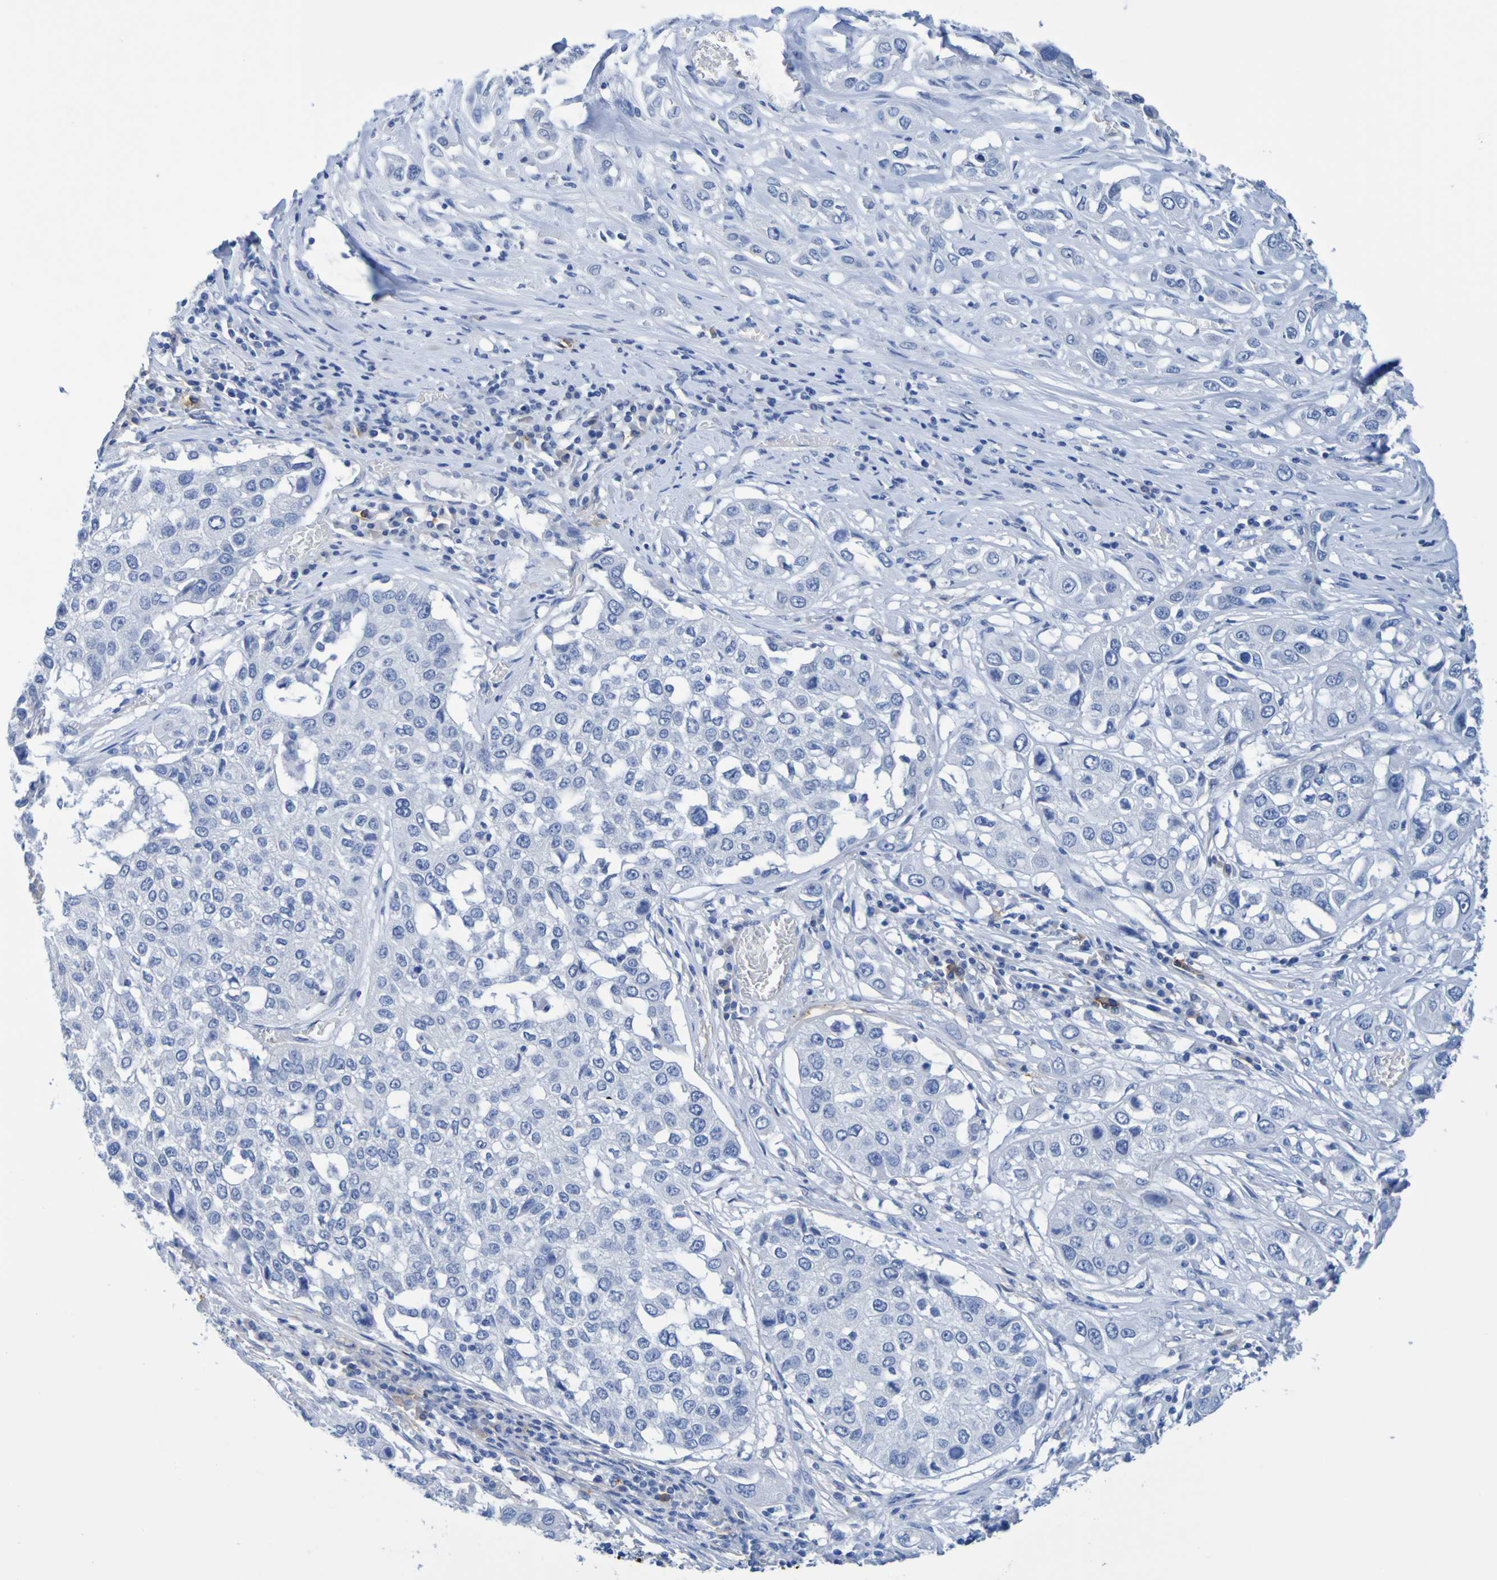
{"staining": {"intensity": "negative", "quantity": "none", "location": "none"}, "tissue": "lung cancer", "cell_type": "Tumor cells", "image_type": "cancer", "snomed": [{"axis": "morphology", "description": "Squamous cell carcinoma, NOS"}, {"axis": "topography", "description": "Lung"}], "caption": "Micrograph shows no significant protein staining in tumor cells of lung squamous cell carcinoma. Brightfield microscopy of immunohistochemistry (IHC) stained with DAB (brown) and hematoxylin (blue), captured at high magnification.", "gene": "DPEP1", "patient": {"sex": "male", "age": 71}}